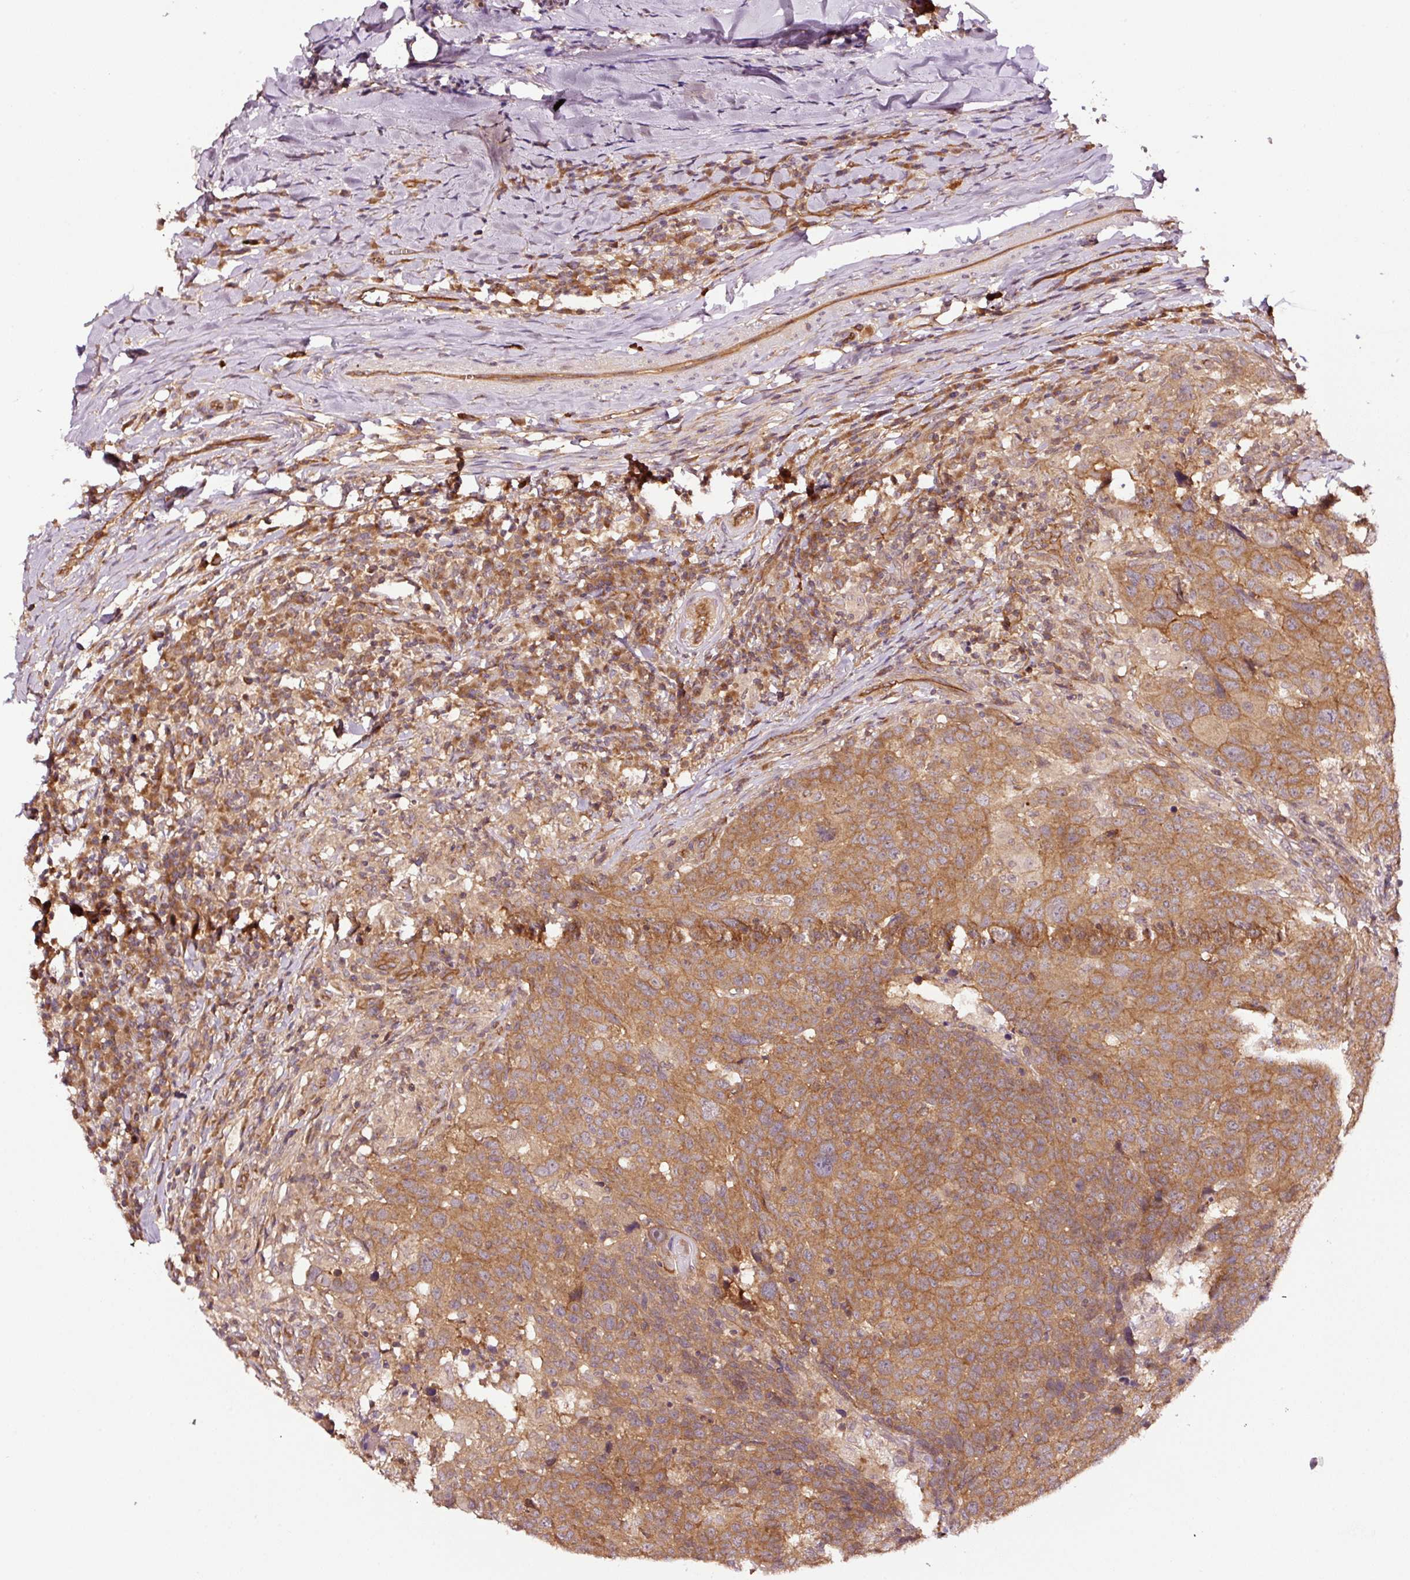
{"staining": {"intensity": "moderate", "quantity": ">75%", "location": "cytoplasmic/membranous"}, "tissue": "head and neck cancer", "cell_type": "Tumor cells", "image_type": "cancer", "snomed": [{"axis": "morphology", "description": "Normal tissue, NOS"}, {"axis": "morphology", "description": "Squamous cell carcinoma, NOS"}, {"axis": "topography", "description": "Skeletal muscle"}, {"axis": "topography", "description": "Vascular tissue"}, {"axis": "topography", "description": "Peripheral nerve tissue"}, {"axis": "topography", "description": "Head-Neck"}], "caption": "Head and neck cancer (squamous cell carcinoma) stained for a protein displays moderate cytoplasmic/membranous positivity in tumor cells. (brown staining indicates protein expression, while blue staining denotes nuclei).", "gene": "METAP1", "patient": {"sex": "male", "age": 66}}